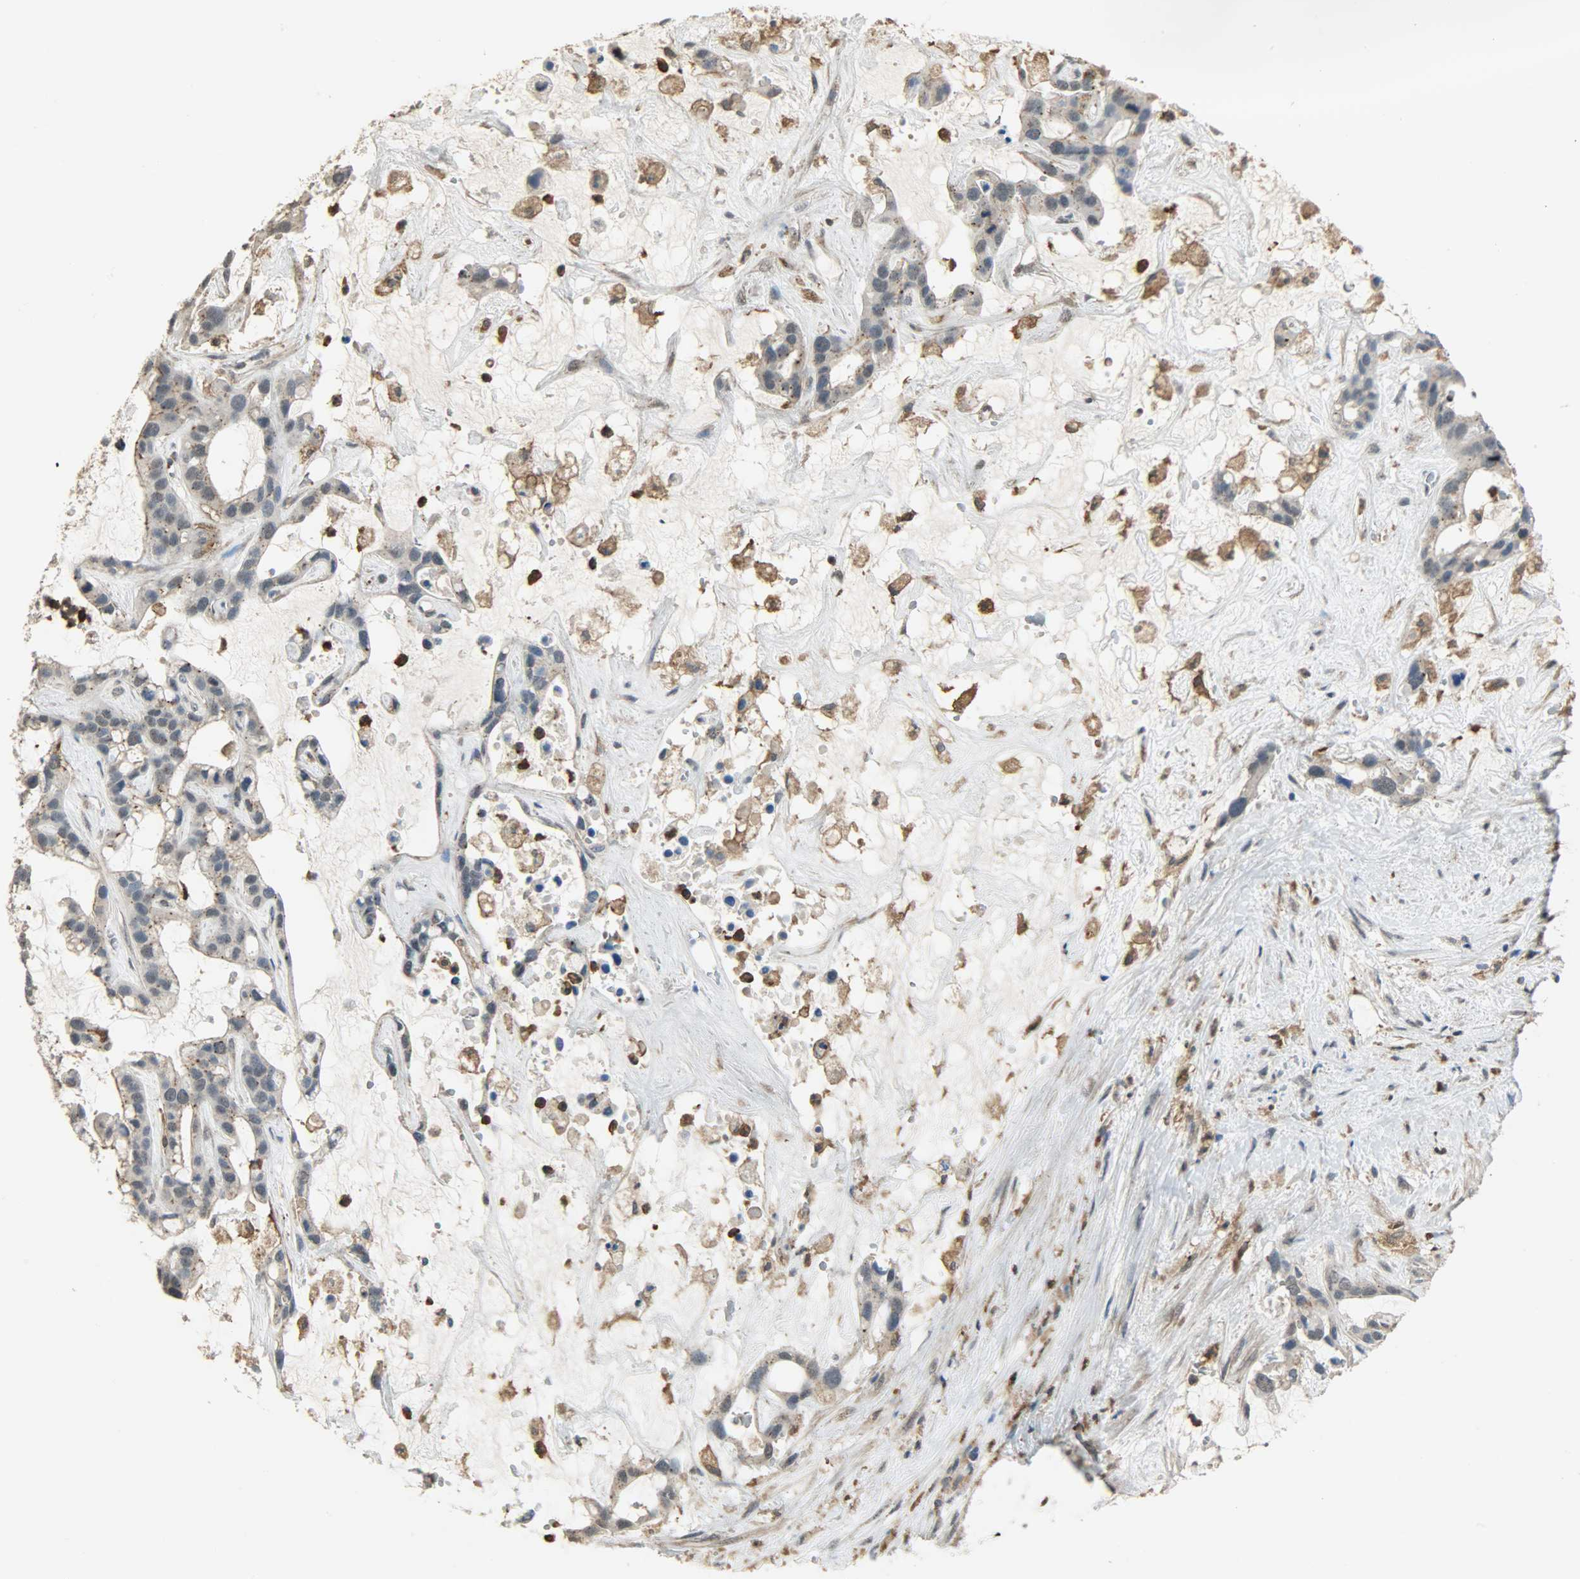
{"staining": {"intensity": "negative", "quantity": "none", "location": "none"}, "tissue": "liver cancer", "cell_type": "Tumor cells", "image_type": "cancer", "snomed": [{"axis": "morphology", "description": "Cholangiocarcinoma"}, {"axis": "topography", "description": "Liver"}], "caption": "DAB immunohistochemical staining of human liver cancer (cholangiocarcinoma) displays no significant staining in tumor cells.", "gene": "SKAP2", "patient": {"sex": "female", "age": 65}}